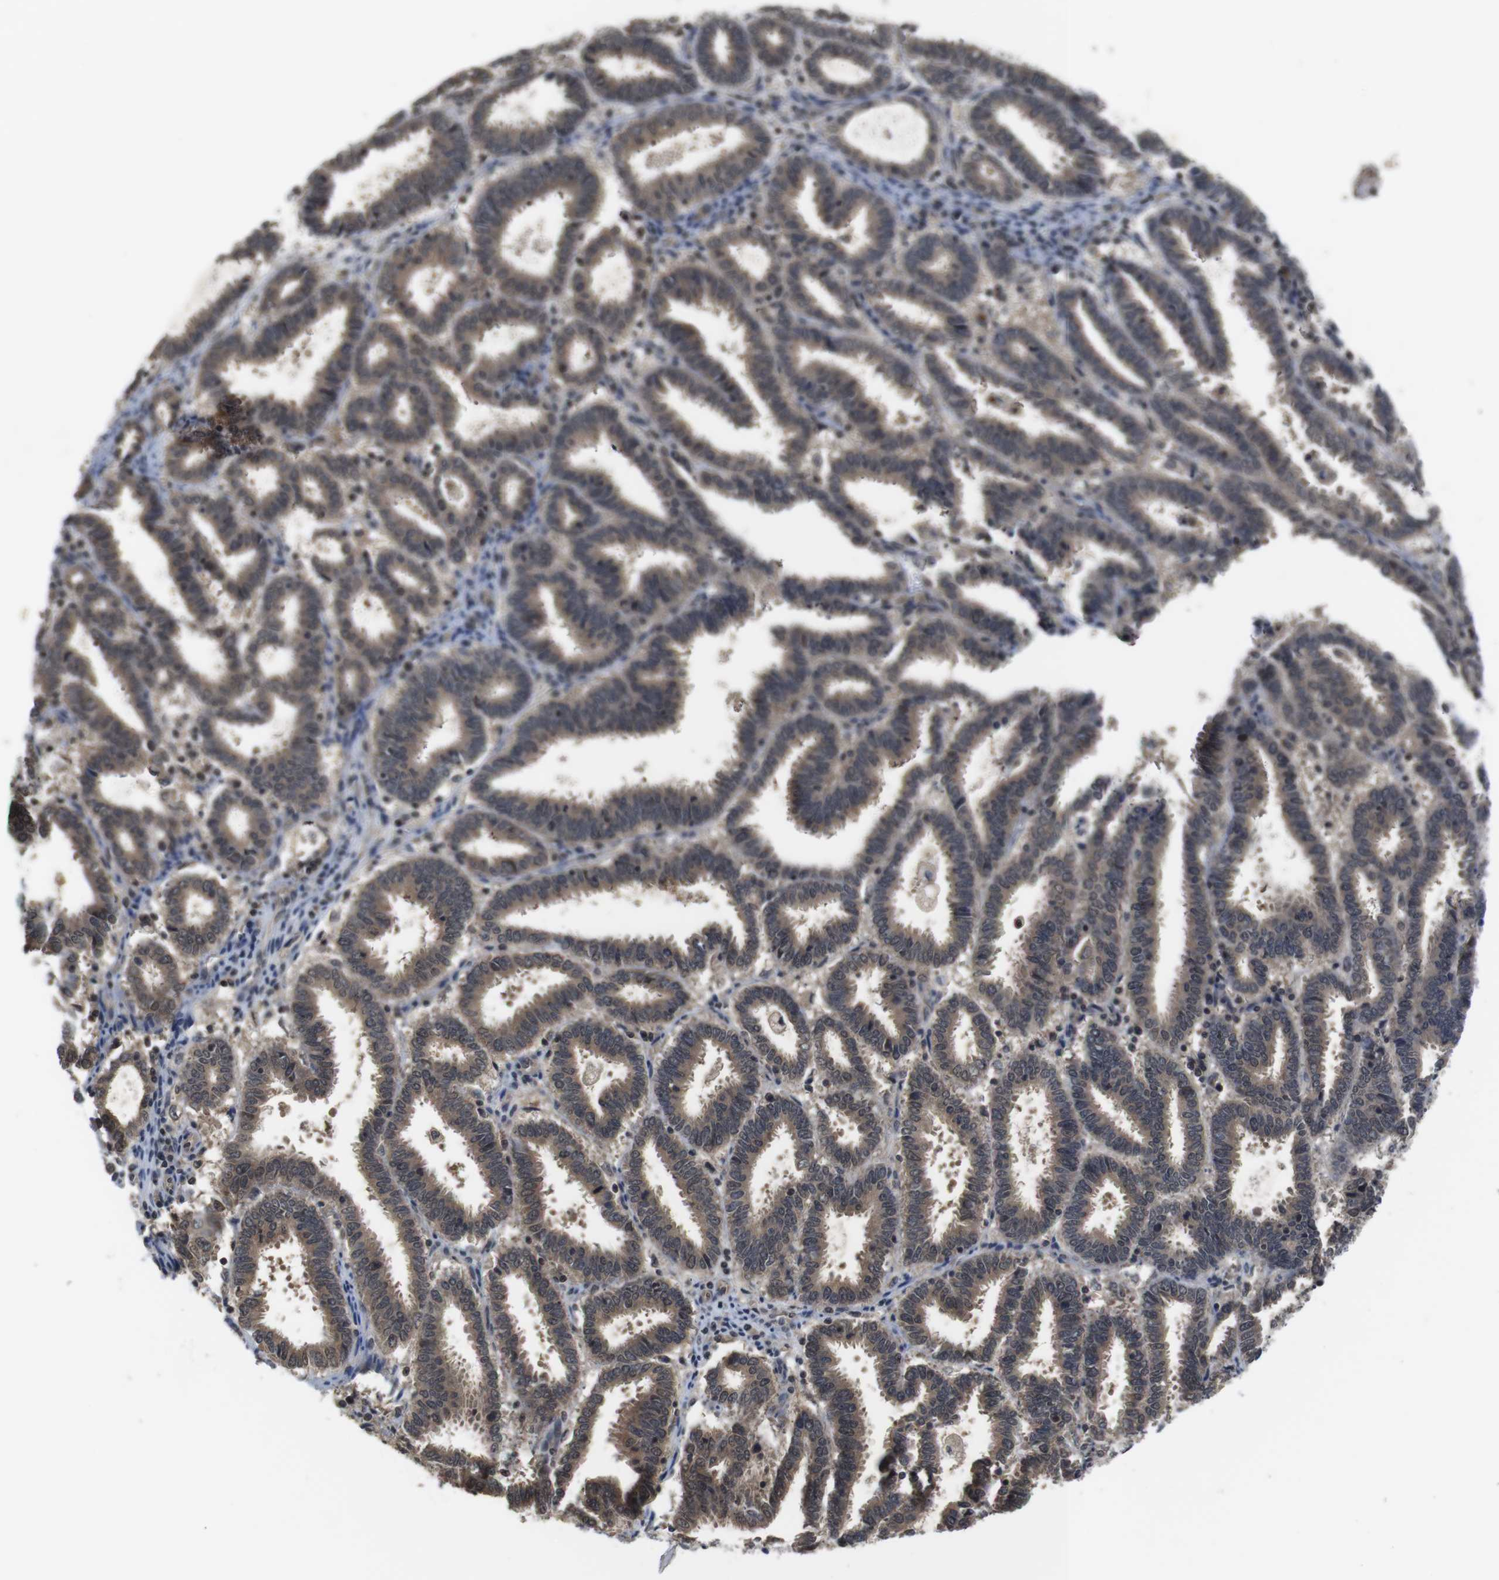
{"staining": {"intensity": "moderate", "quantity": ">75%", "location": "cytoplasmic/membranous"}, "tissue": "endometrial cancer", "cell_type": "Tumor cells", "image_type": "cancer", "snomed": [{"axis": "morphology", "description": "Adenocarcinoma, NOS"}, {"axis": "topography", "description": "Uterus"}], "caption": "Brown immunohistochemical staining in endometrial adenocarcinoma exhibits moderate cytoplasmic/membranous staining in about >75% of tumor cells. Using DAB (brown) and hematoxylin (blue) stains, captured at high magnification using brightfield microscopy.", "gene": "FADD", "patient": {"sex": "female", "age": 83}}